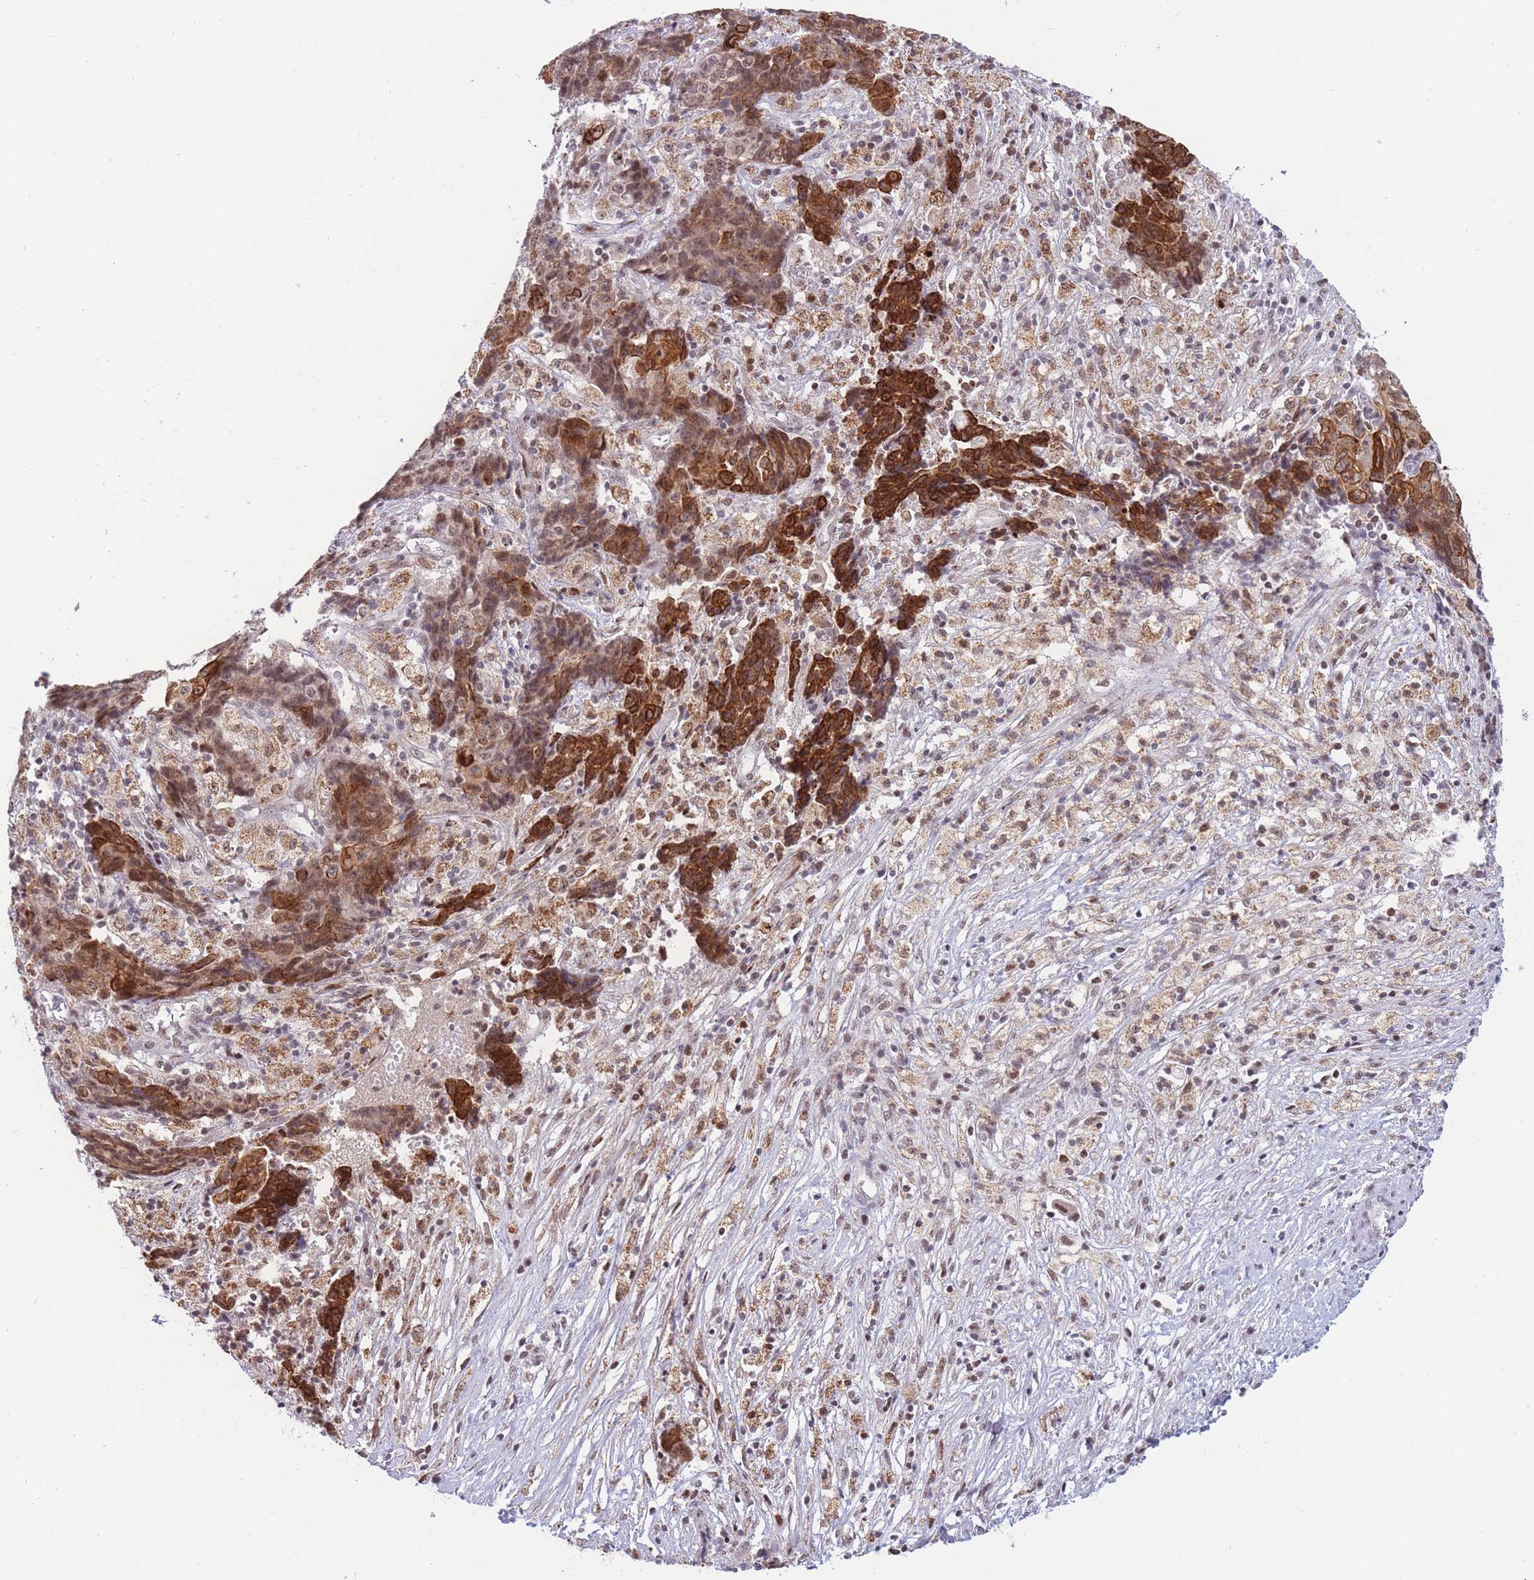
{"staining": {"intensity": "strong", "quantity": ">75%", "location": "cytoplasmic/membranous,nuclear"}, "tissue": "ovarian cancer", "cell_type": "Tumor cells", "image_type": "cancer", "snomed": [{"axis": "morphology", "description": "Carcinoma, endometroid"}, {"axis": "topography", "description": "Ovary"}], "caption": "Immunohistochemical staining of endometroid carcinoma (ovarian) reveals high levels of strong cytoplasmic/membranous and nuclear positivity in about >75% of tumor cells.", "gene": "TARBP2", "patient": {"sex": "female", "age": 42}}